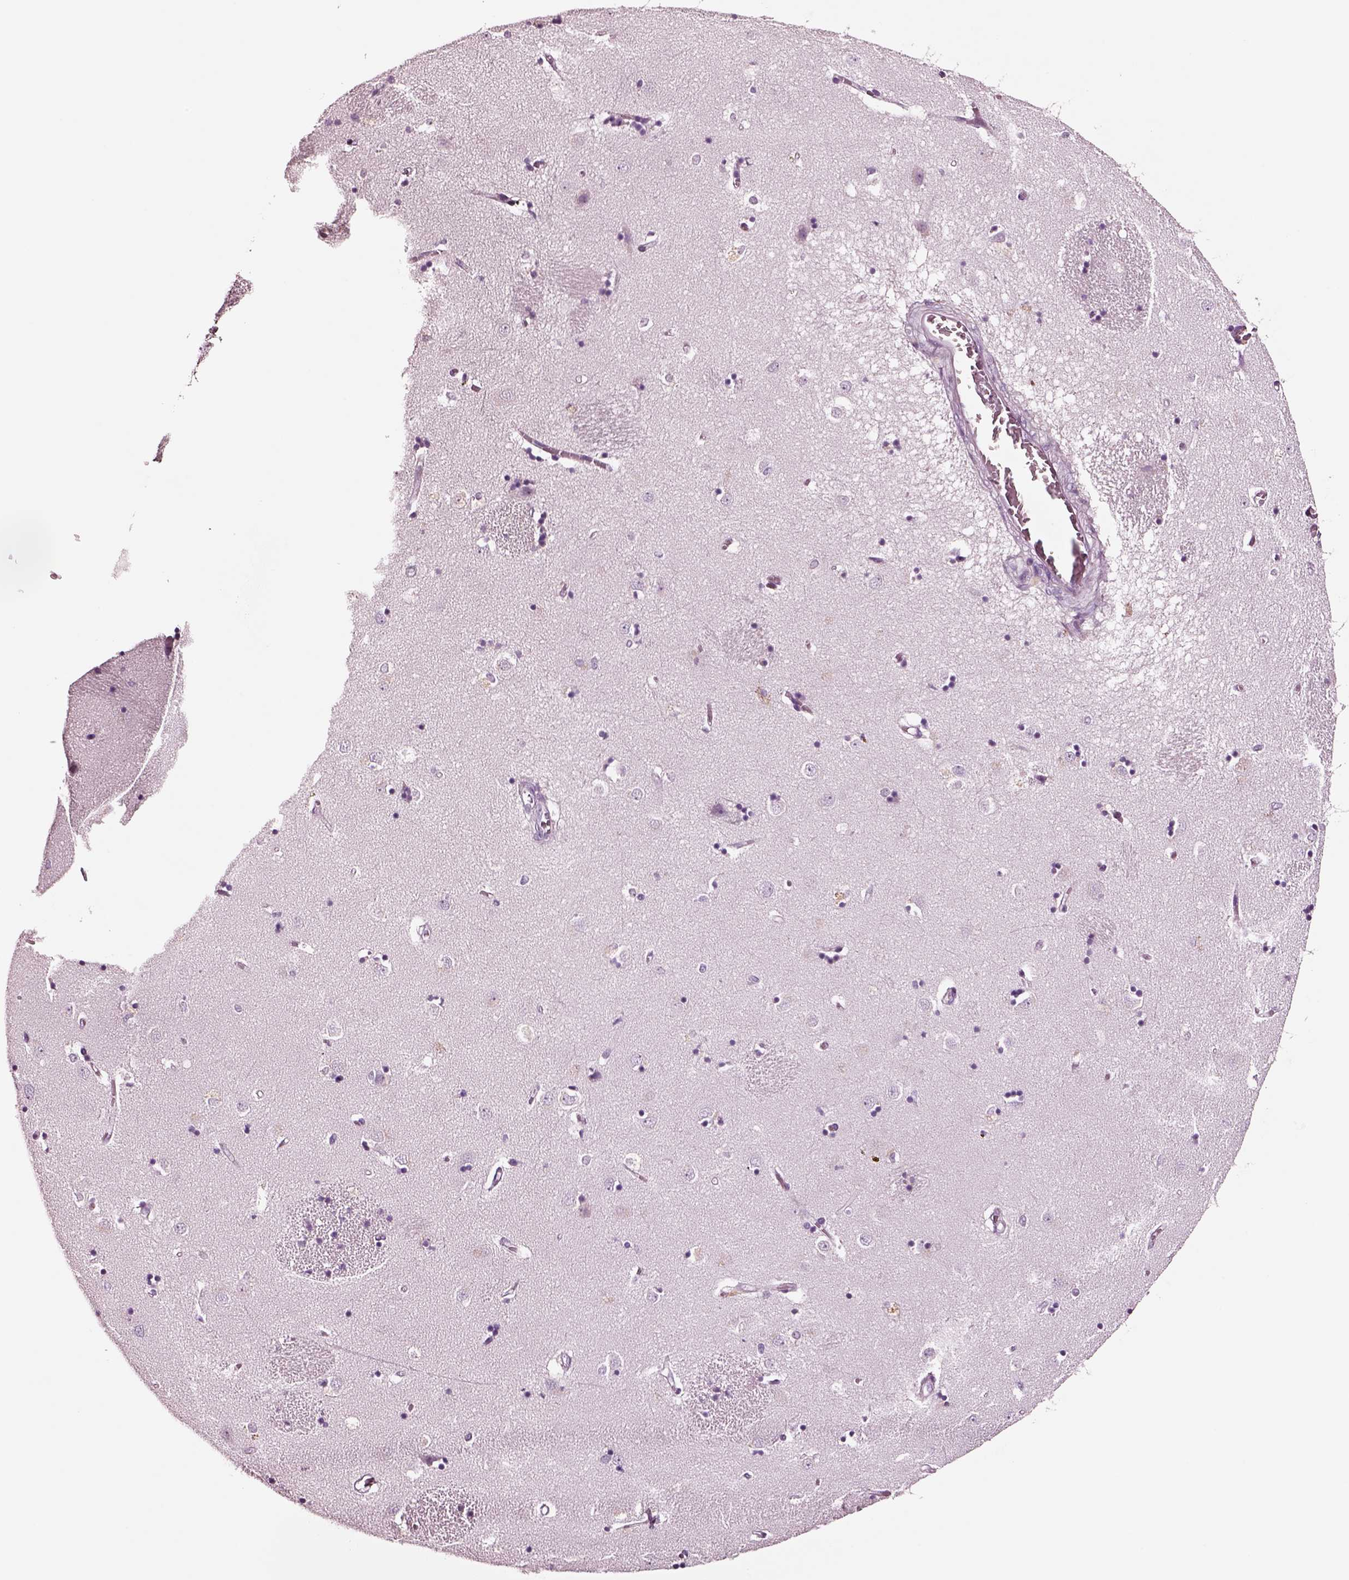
{"staining": {"intensity": "negative", "quantity": "none", "location": "none"}, "tissue": "caudate", "cell_type": "Glial cells", "image_type": "normal", "snomed": [{"axis": "morphology", "description": "Normal tissue, NOS"}, {"axis": "topography", "description": "Lateral ventricle wall"}], "caption": "There is no significant positivity in glial cells of caudate. (DAB immunohistochemistry (IHC), high magnification).", "gene": "NMRK2", "patient": {"sex": "male", "age": 54}}